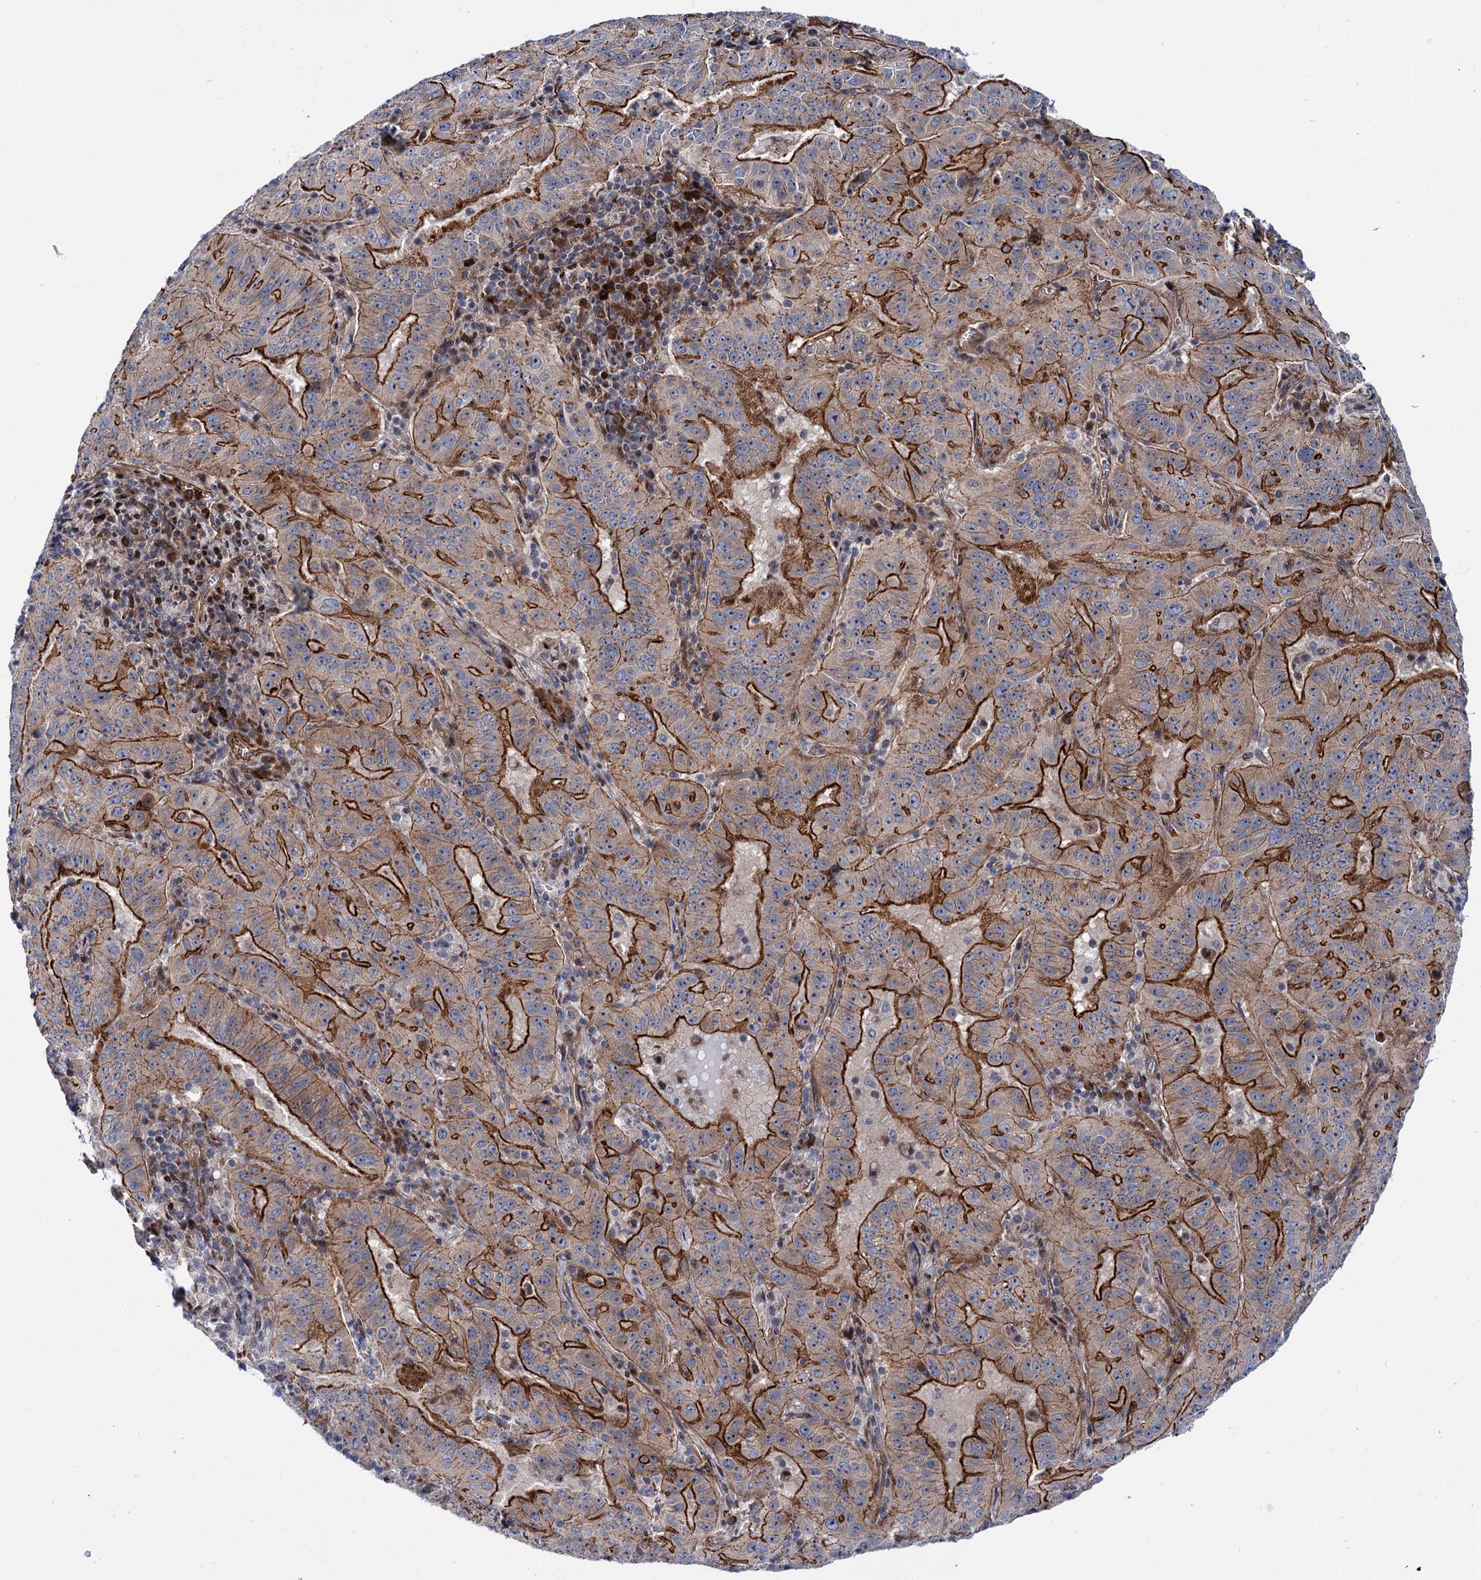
{"staining": {"intensity": "strong", "quantity": "25%-75%", "location": "cytoplasmic/membranous"}, "tissue": "pancreatic cancer", "cell_type": "Tumor cells", "image_type": "cancer", "snomed": [{"axis": "morphology", "description": "Adenocarcinoma, NOS"}, {"axis": "topography", "description": "Pancreas"}], "caption": "Pancreatic cancer was stained to show a protein in brown. There is high levels of strong cytoplasmic/membranous staining in about 25%-75% of tumor cells.", "gene": "THAP9", "patient": {"sex": "male", "age": 63}}